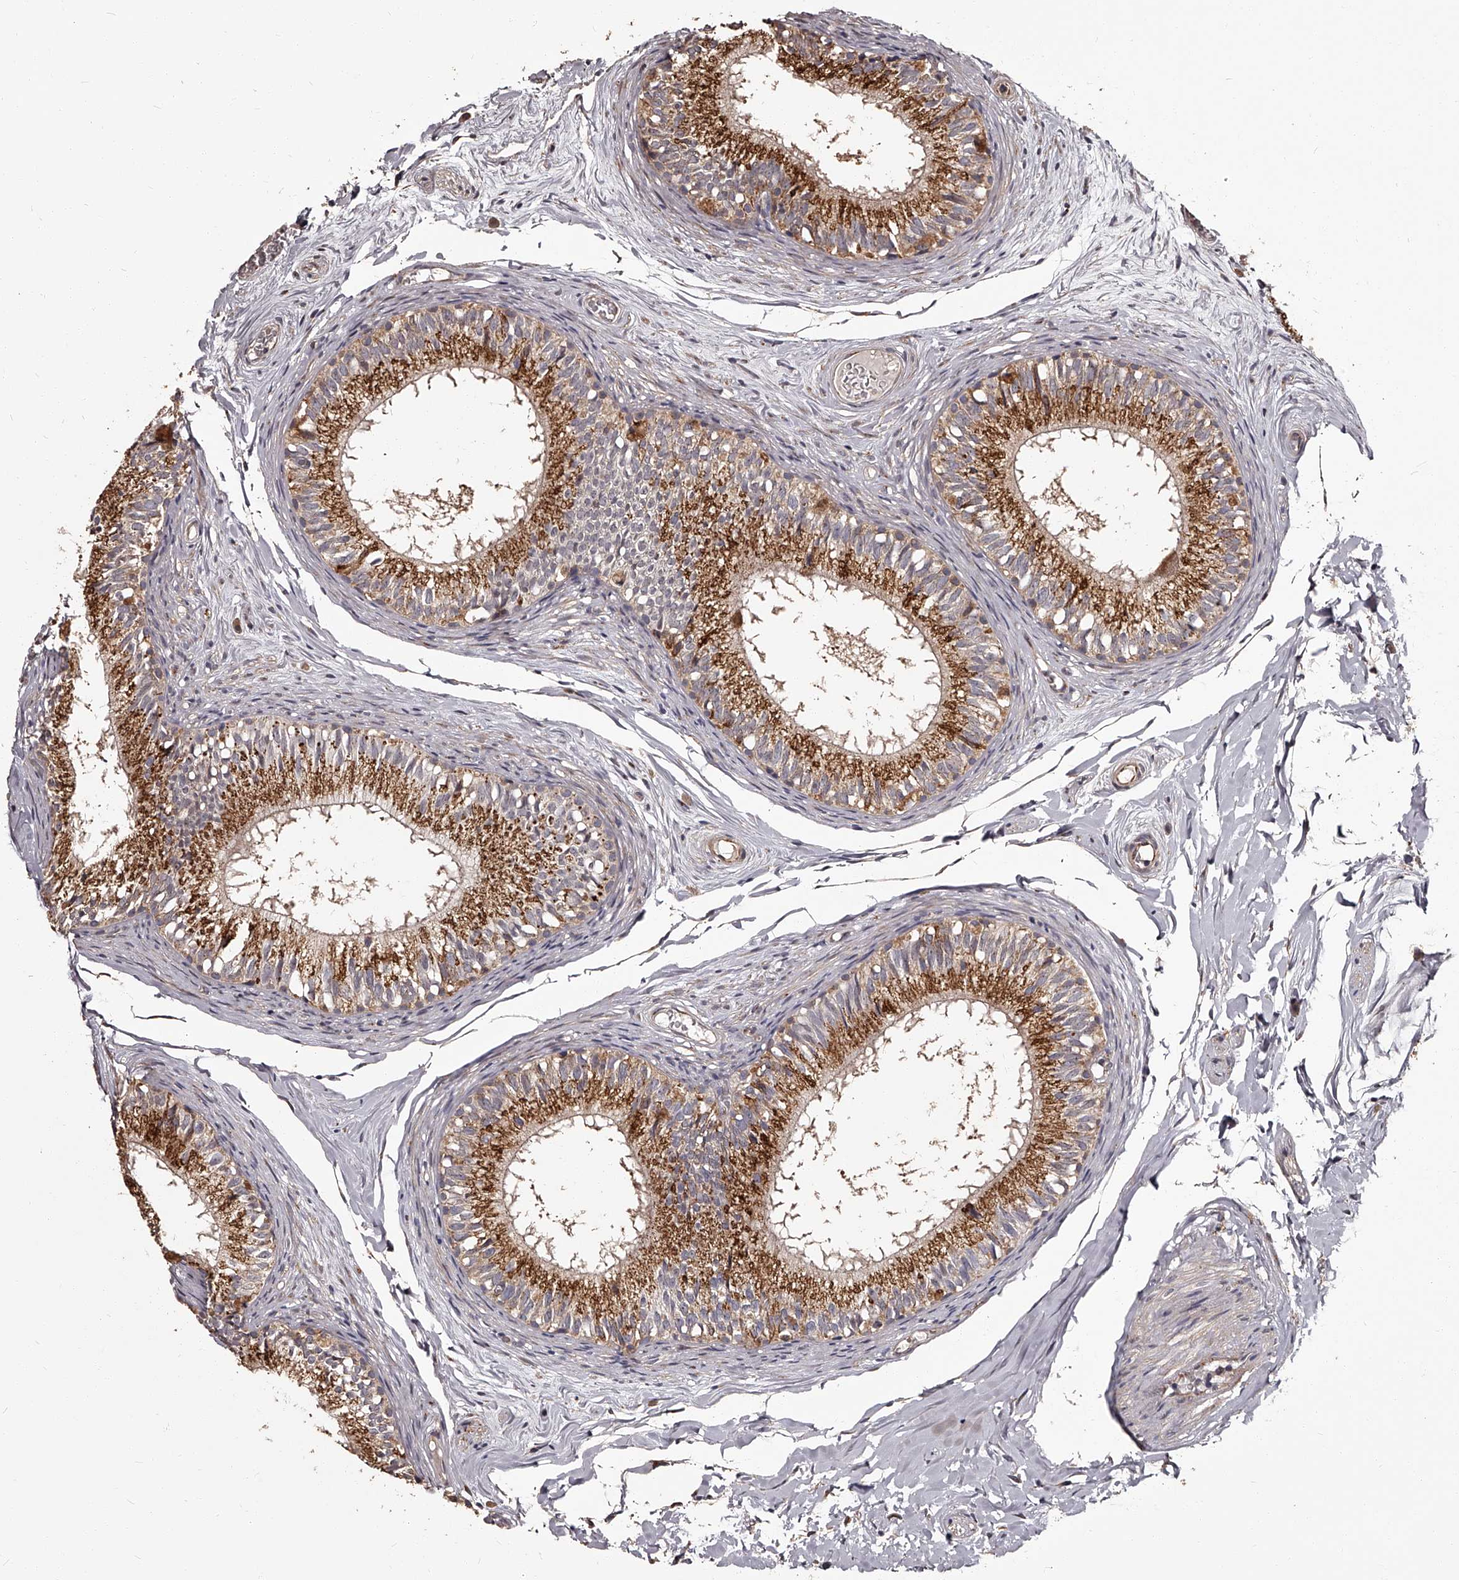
{"staining": {"intensity": "moderate", "quantity": ">75%", "location": "cytoplasmic/membranous"}, "tissue": "epididymis", "cell_type": "Glandular cells", "image_type": "normal", "snomed": [{"axis": "morphology", "description": "Normal tissue, NOS"}, {"axis": "topography", "description": "Epididymis"}], "caption": "Immunohistochemistry micrograph of normal epididymis: epididymis stained using IHC reveals medium levels of moderate protein expression localized specifically in the cytoplasmic/membranous of glandular cells, appearing as a cytoplasmic/membranous brown color.", "gene": "RSC1A1", "patient": {"sex": "male", "age": 46}}